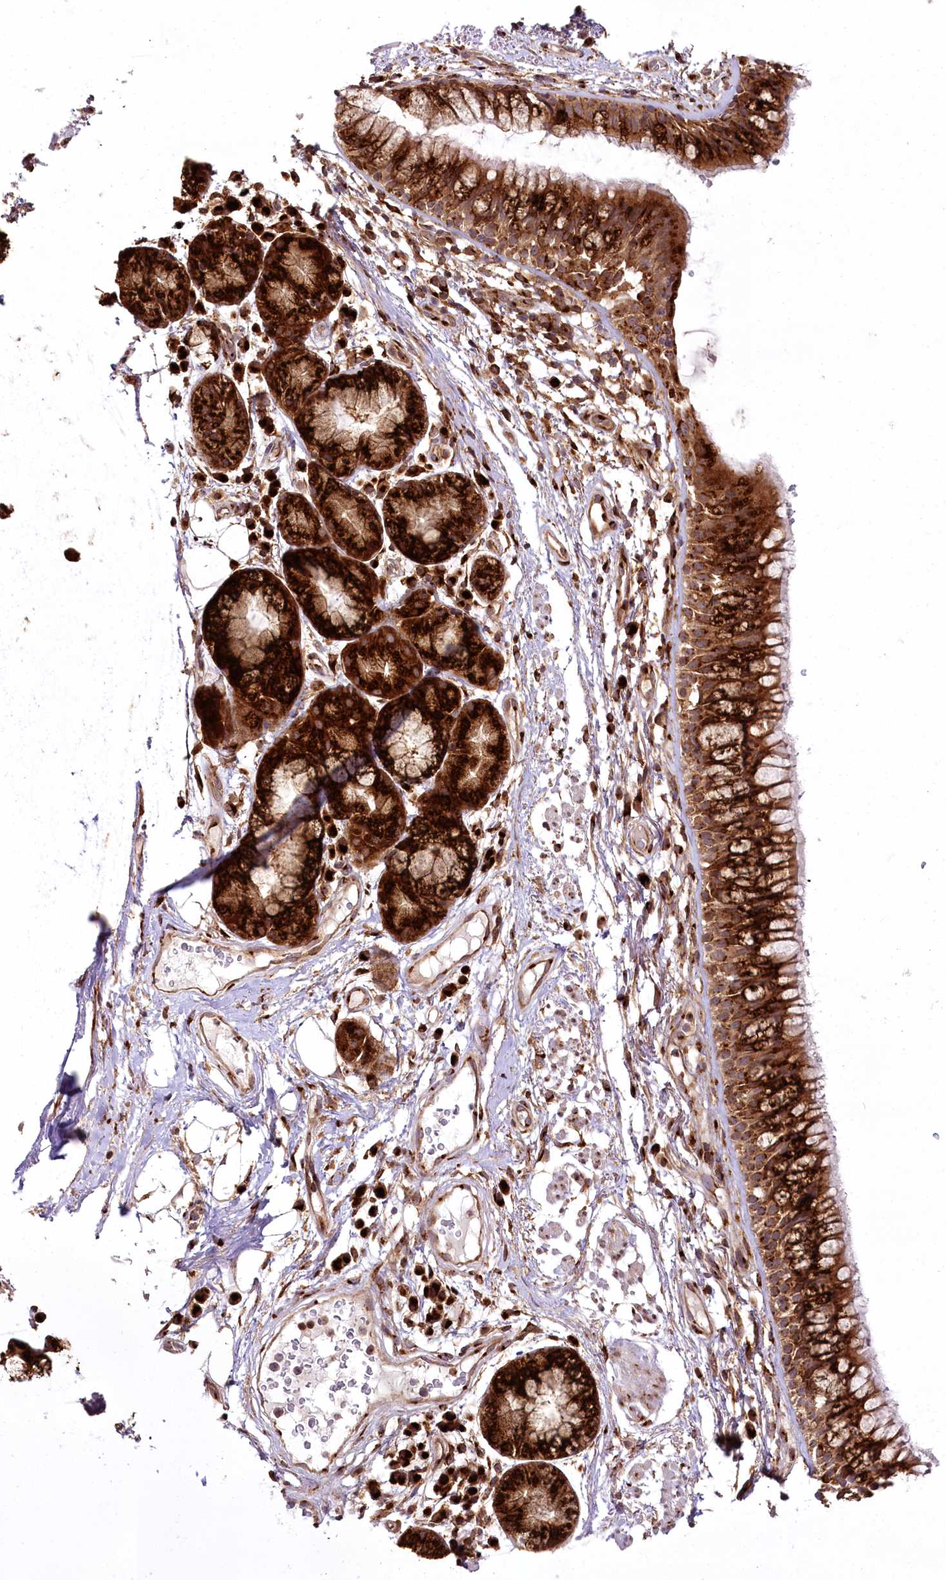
{"staining": {"intensity": "strong", "quantity": ">75%", "location": "cytoplasmic/membranous"}, "tissue": "bronchus", "cell_type": "Respiratory epithelial cells", "image_type": "normal", "snomed": [{"axis": "morphology", "description": "Normal tissue, NOS"}, {"axis": "topography", "description": "Cartilage tissue"}, {"axis": "topography", "description": "Bronchus"}], "caption": "Bronchus was stained to show a protein in brown. There is high levels of strong cytoplasmic/membranous expression in about >75% of respiratory epithelial cells.", "gene": "COPG1", "patient": {"sex": "female", "age": 73}}